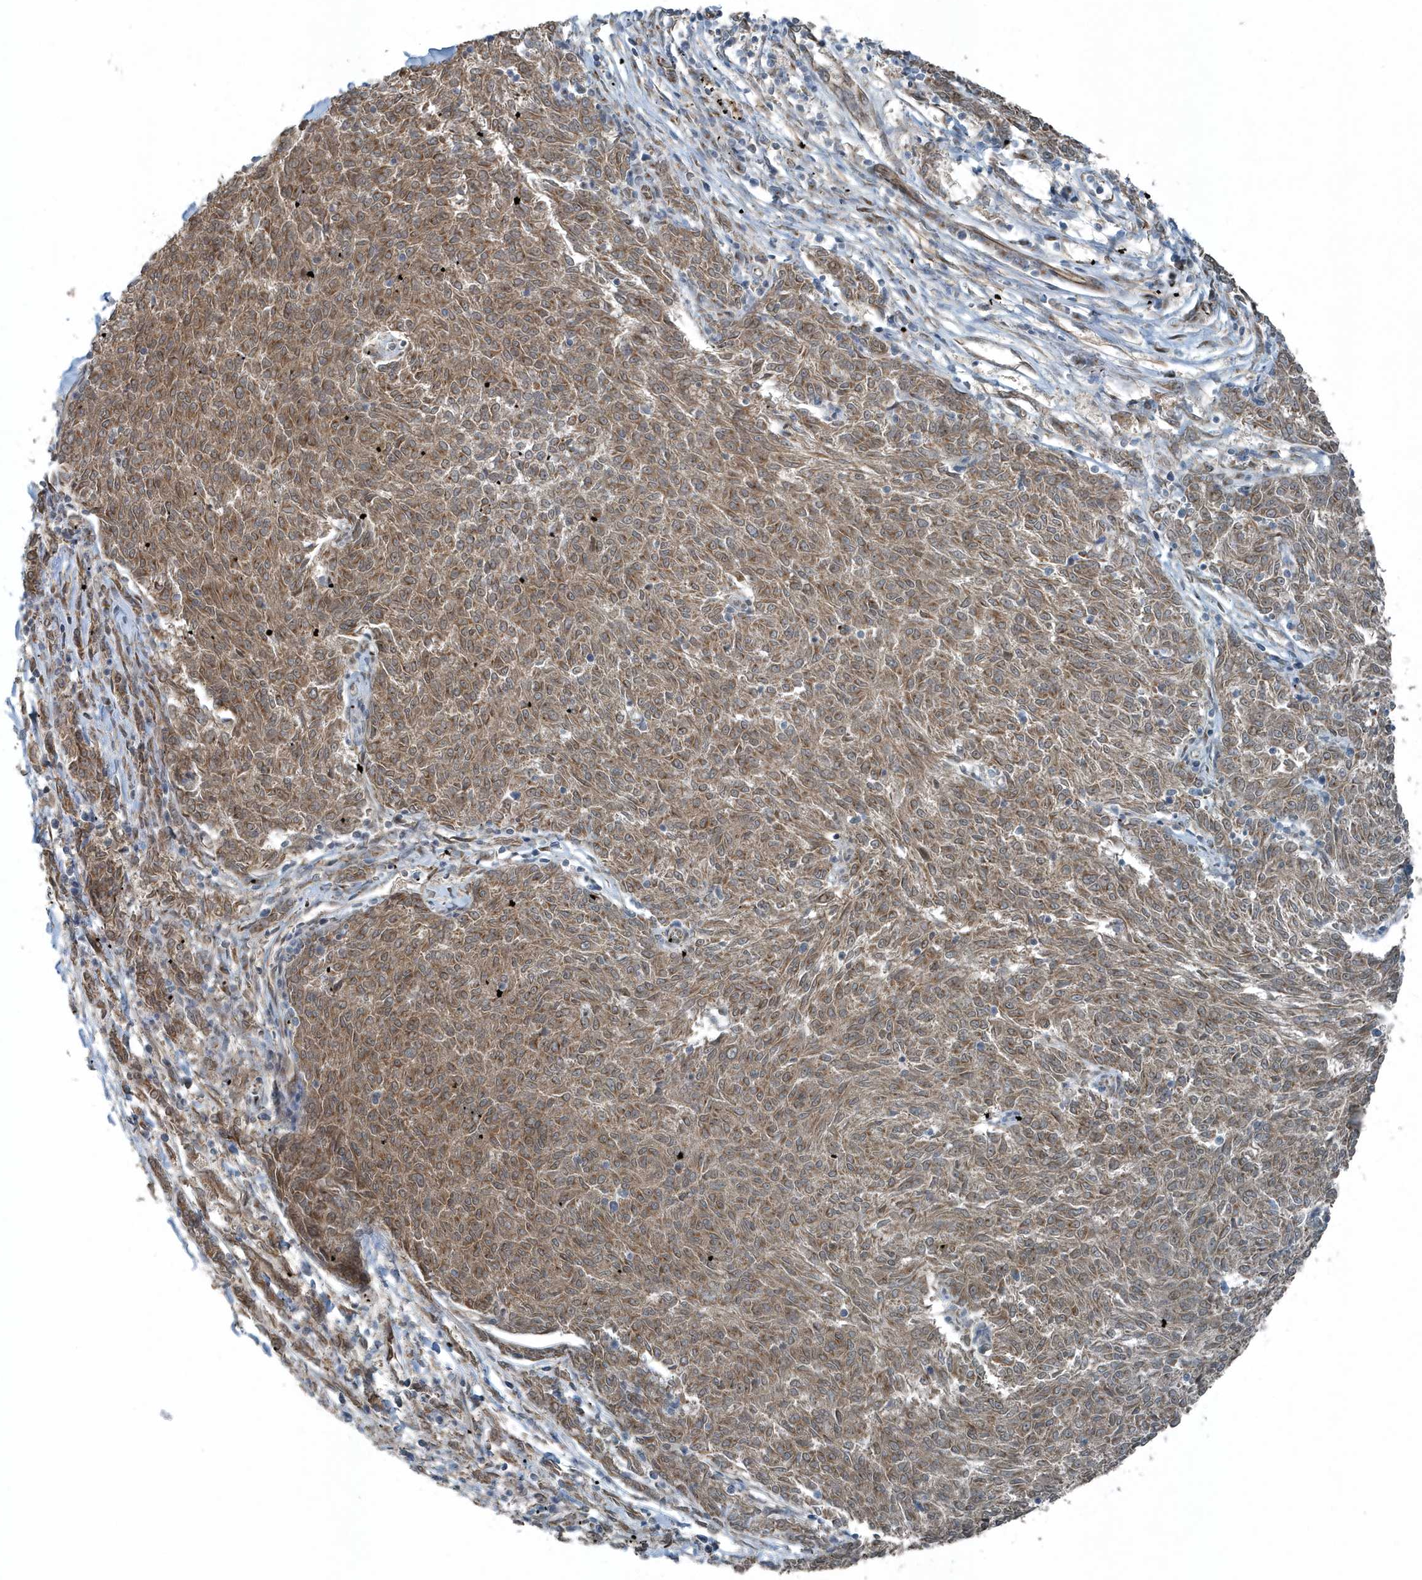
{"staining": {"intensity": "moderate", "quantity": ">75%", "location": "cytoplasmic/membranous"}, "tissue": "melanoma", "cell_type": "Tumor cells", "image_type": "cancer", "snomed": [{"axis": "morphology", "description": "Malignant melanoma, NOS"}, {"axis": "topography", "description": "Skin"}], "caption": "This image displays immunohistochemistry (IHC) staining of melanoma, with medium moderate cytoplasmic/membranous staining in about >75% of tumor cells.", "gene": "GCC2", "patient": {"sex": "female", "age": 72}}